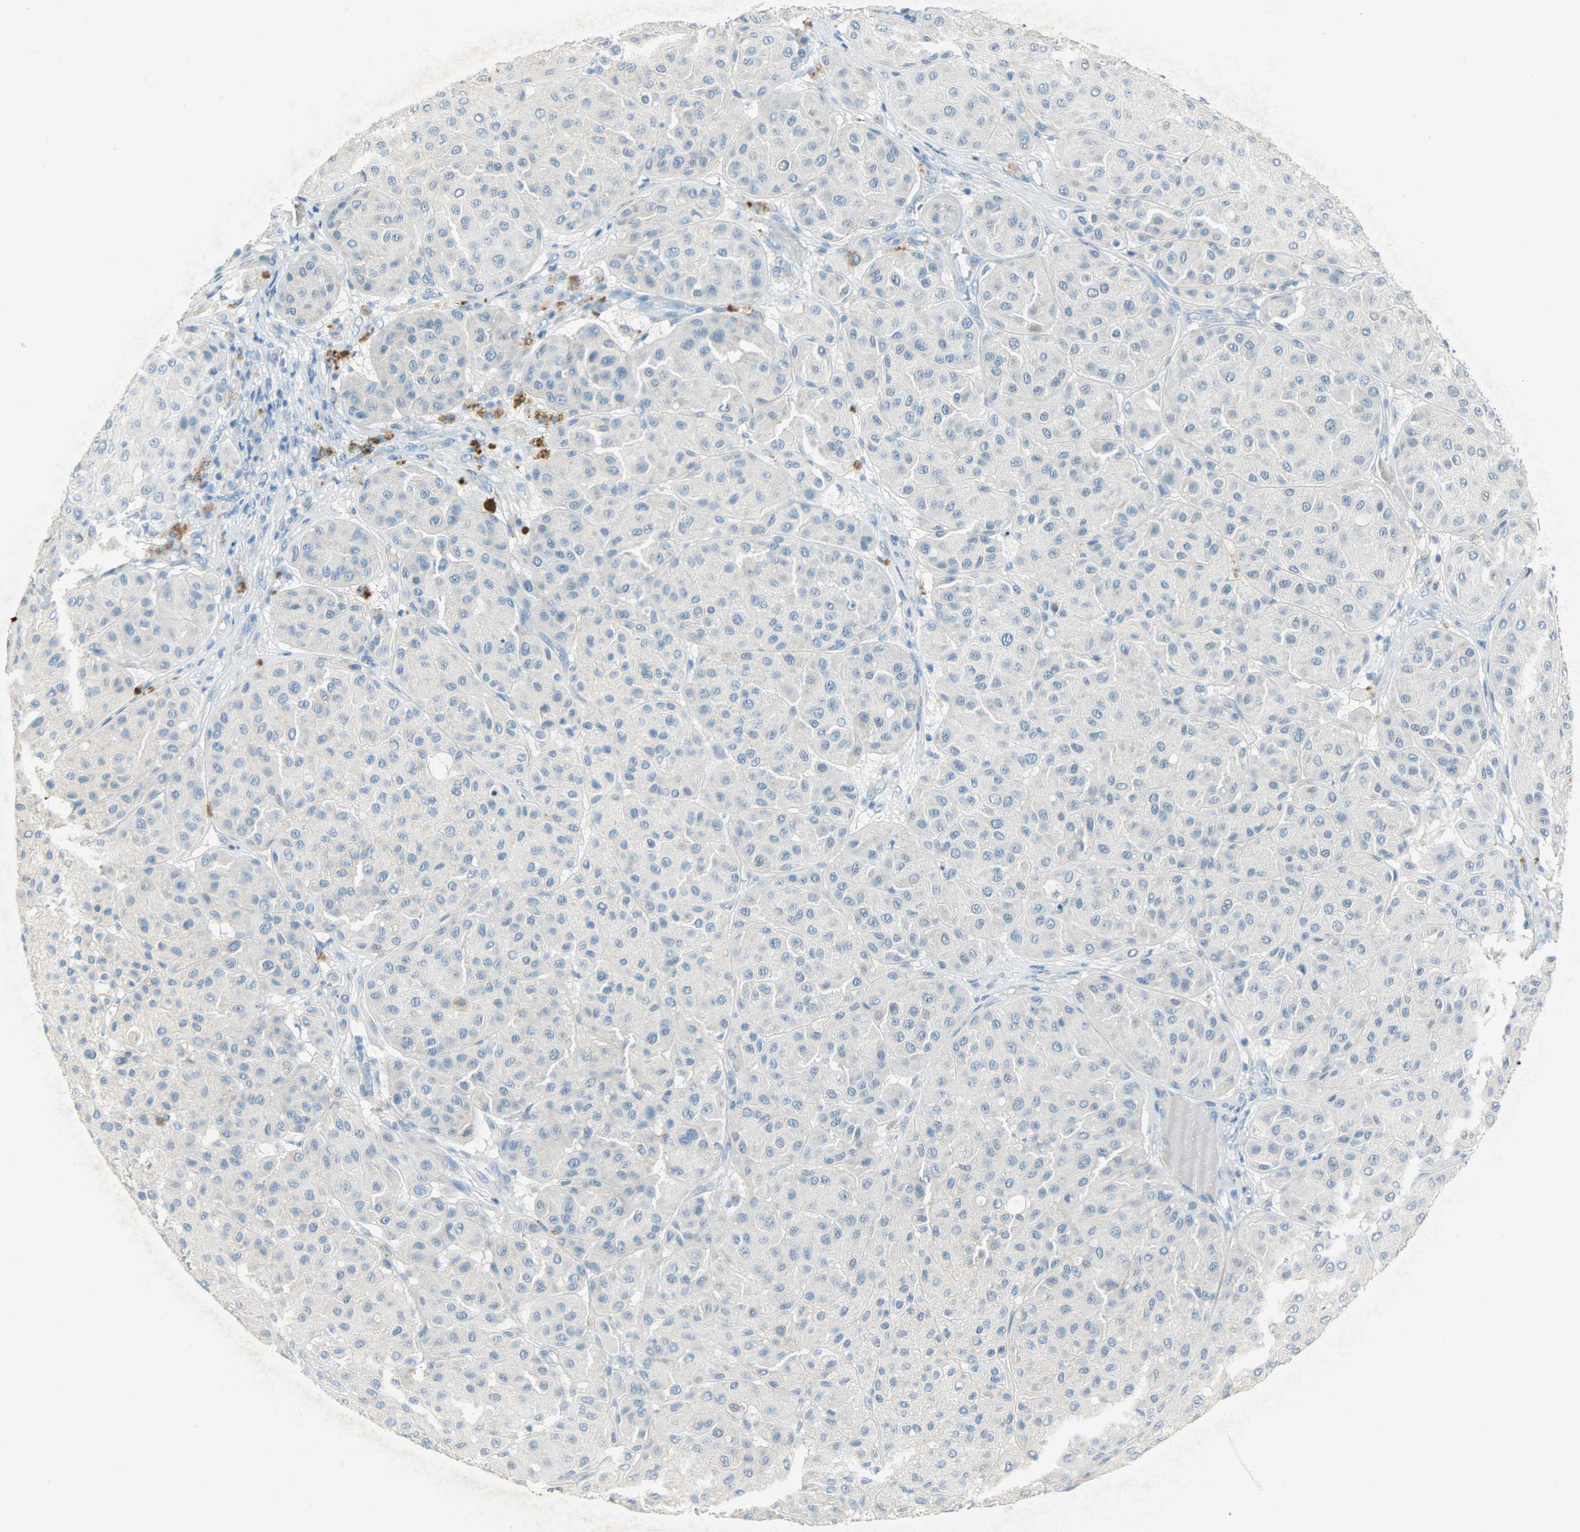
{"staining": {"intensity": "negative", "quantity": "none", "location": "none"}, "tissue": "melanoma", "cell_type": "Tumor cells", "image_type": "cancer", "snomed": [{"axis": "morphology", "description": "Normal tissue, NOS"}, {"axis": "morphology", "description": "Malignant melanoma, Metastatic site"}, {"axis": "topography", "description": "Skin"}], "caption": "Protein analysis of malignant melanoma (metastatic site) demonstrates no significant staining in tumor cells.", "gene": "PROM1", "patient": {"sex": "male", "age": 41}}